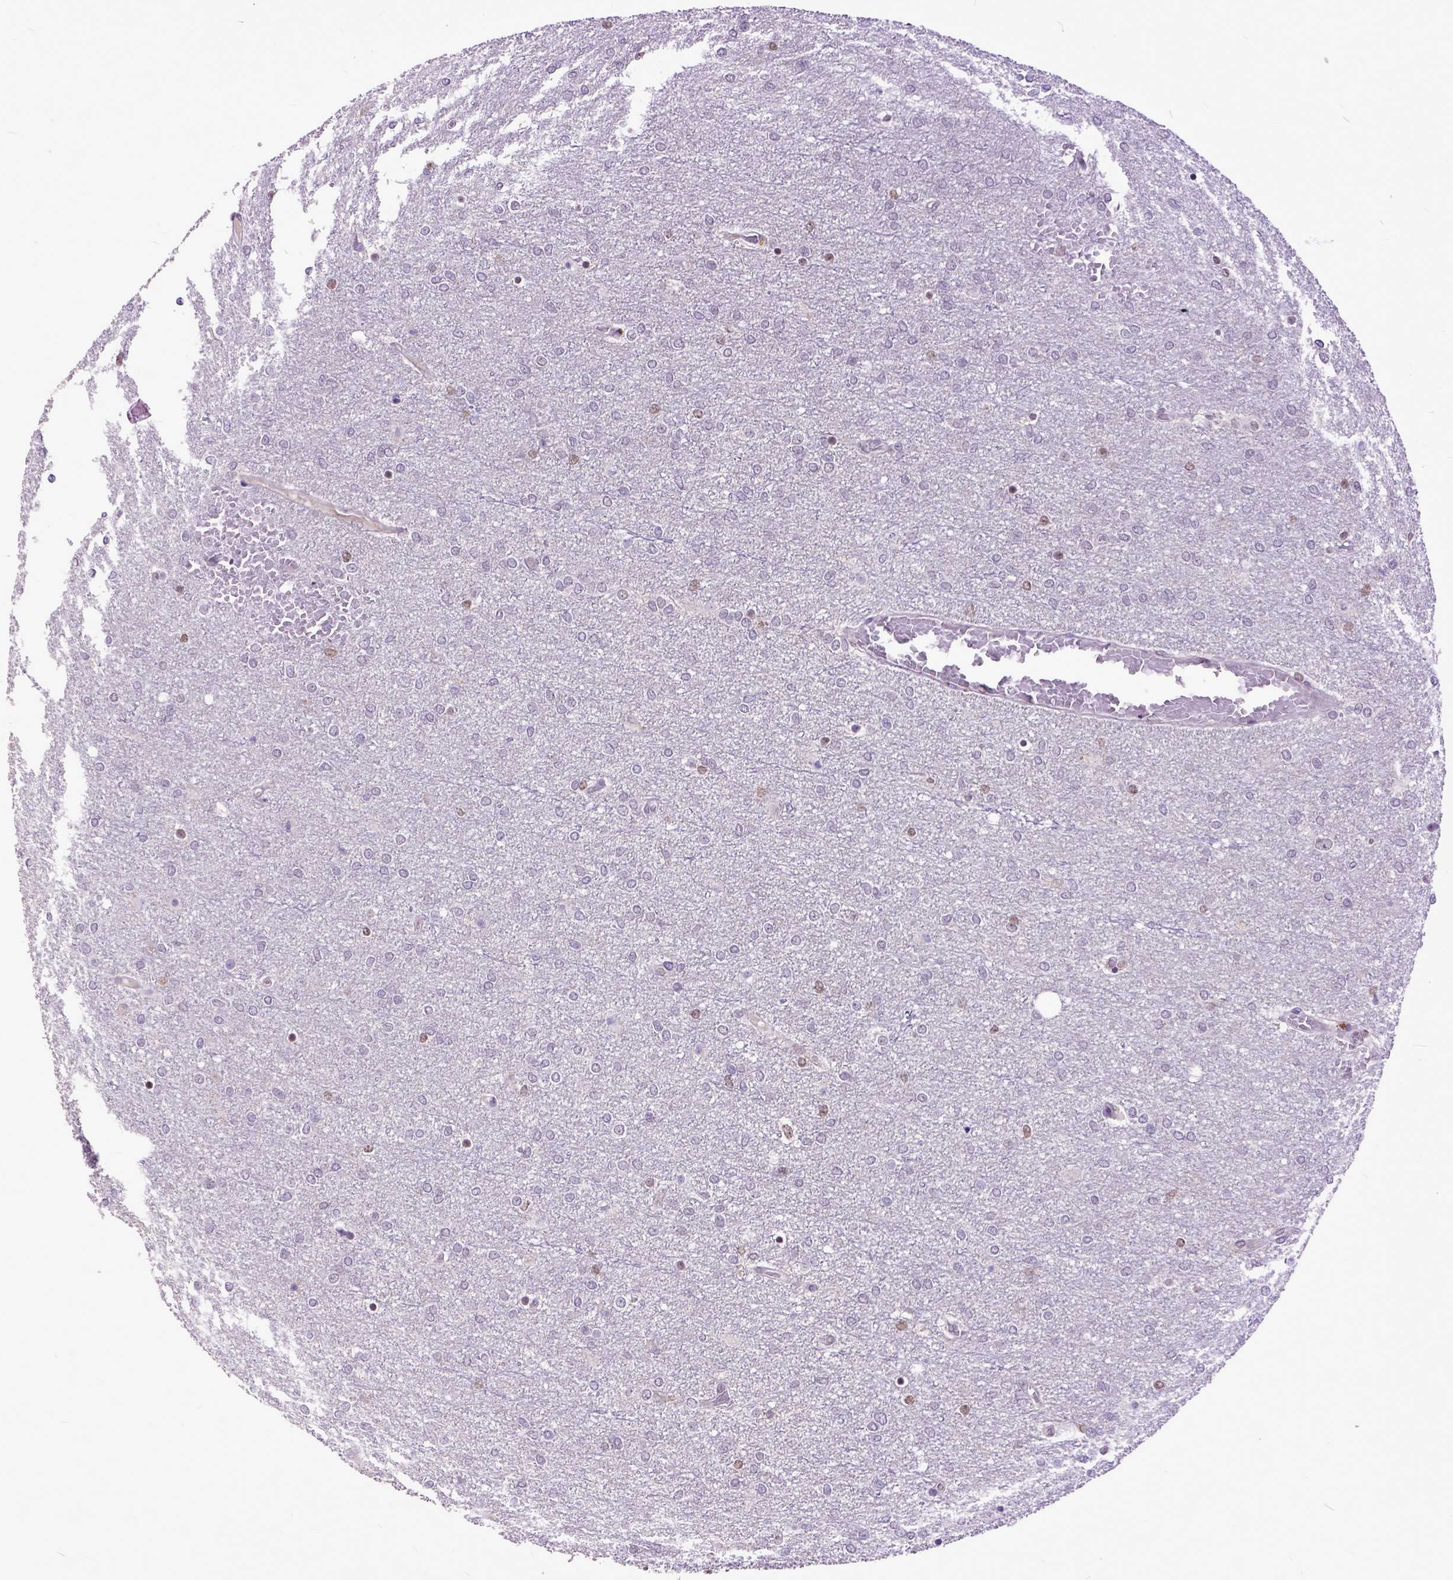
{"staining": {"intensity": "moderate", "quantity": "<25%", "location": "nuclear"}, "tissue": "glioma", "cell_type": "Tumor cells", "image_type": "cancer", "snomed": [{"axis": "morphology", "description": "Glioma, malignant, High grade"}, {"axis": "topography", "description": "Brain"}], "caption": "The micrograph reveals immunohistochemical staining of high-grade glioma (malignant). There is moderate nuclear positivity is appreciated in about <25% of tumor cells. Using DAB (3,3'-diaminobenzidine) (brown) and hematoxylin (blue) stains, captured at high magnification using brightfield microscopy.", "gene": "RCC2", "patient": {"sex": "female", "age": 61}}